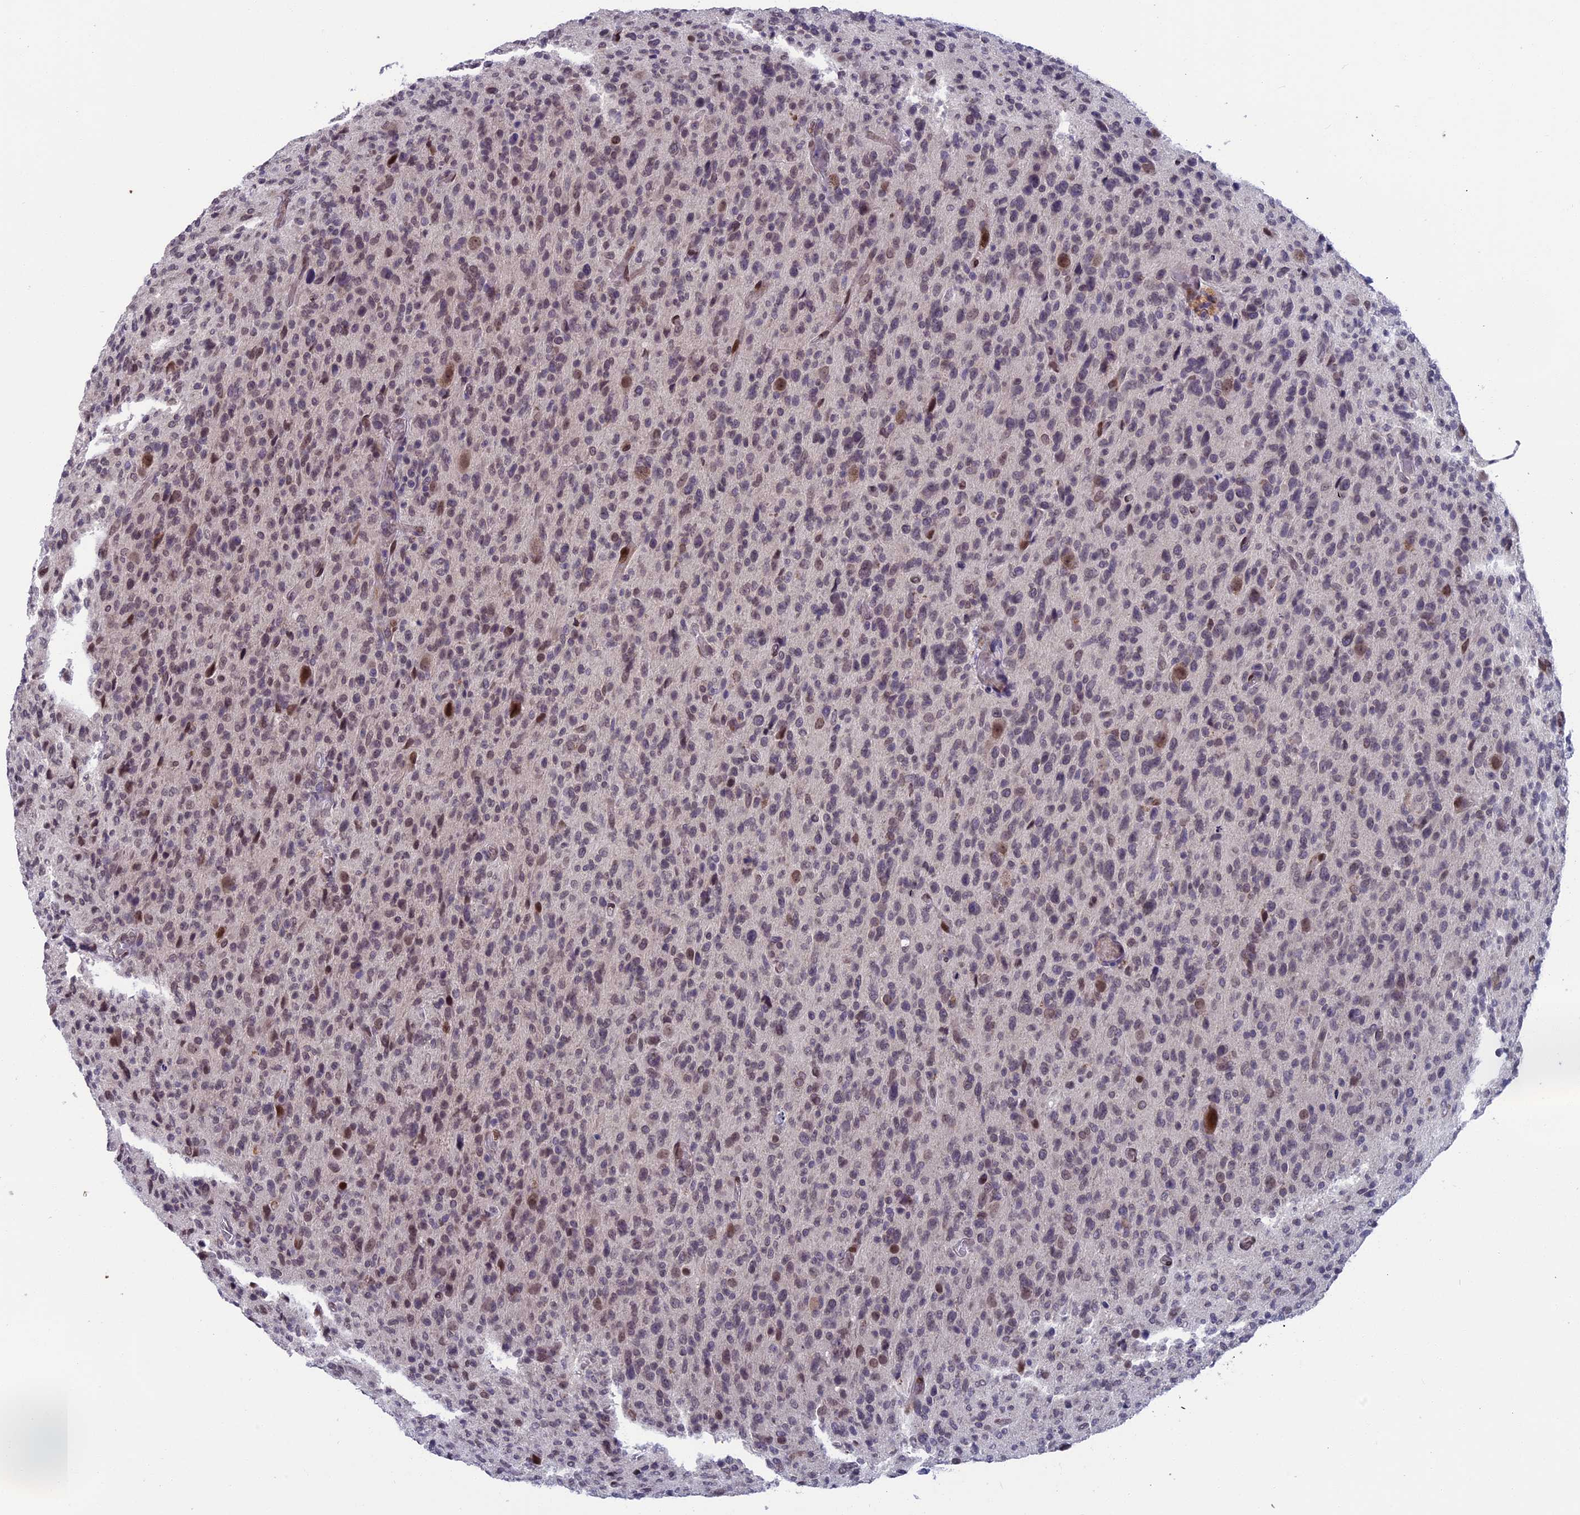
{"staining": {"intensity": "weak", "quantity": "25%-75%", "location": "cytoplasmic/membranous,nuclear"}, "tissue": "glioma", "cell_type": "Tumor cells", "image_type": "cancer", "snomed": [{"axis": "morphology", "description": "Glioma, malignant, High grade"}, {"axis": "topography", "description": "Brain"}], "caption": "A brown stain shows weak cytoplasmic/membranous and nuclear positivity of a protein in glioma tumor cells.", "gene": "GPSM1", "patient": {"sex": "female", "age": 57}}